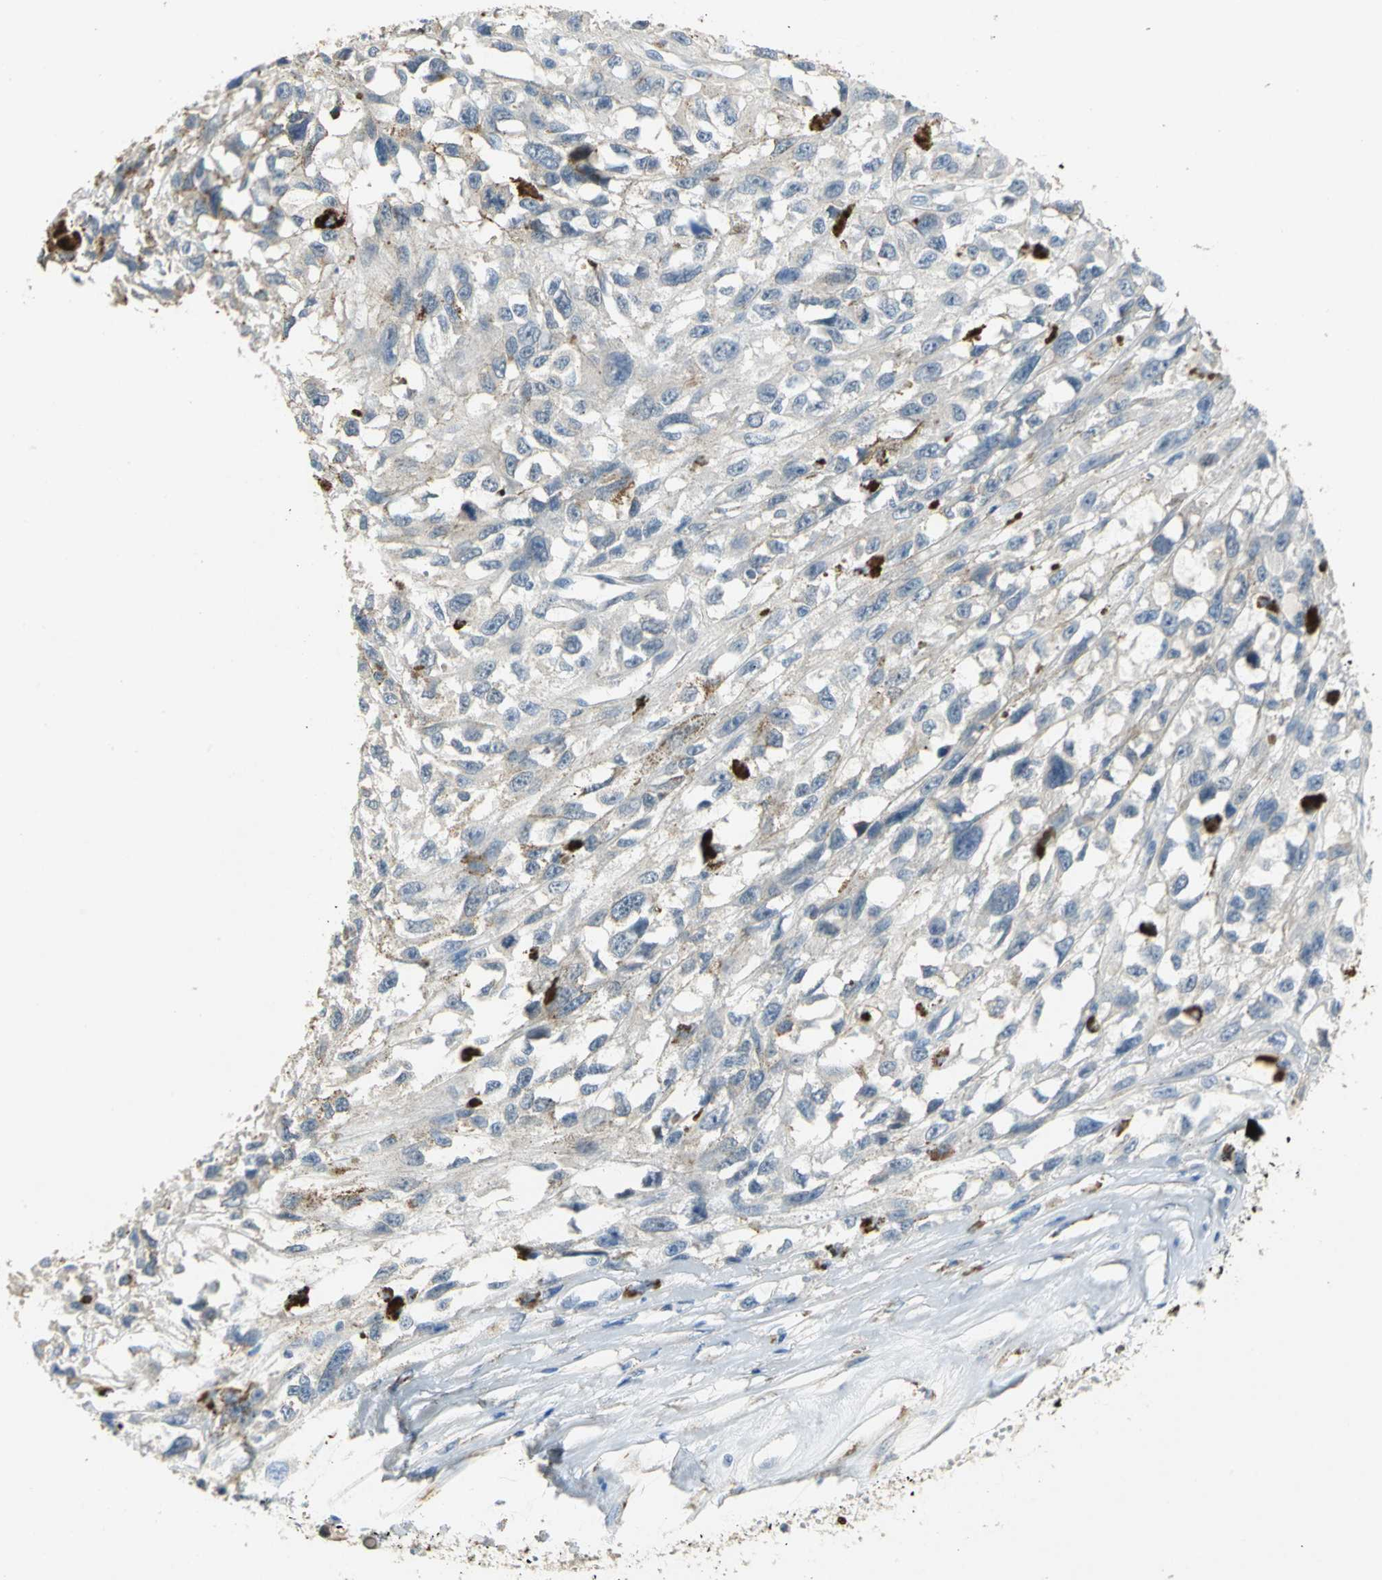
{"staining": {"intensity": "negative", "quantity": "none", "location": "none"}, "tissue": "melanoma", "cell_type": "Tumor cells", "image_type": "cancer", "snomed": [{"axis": "morphology", "description": "Malignant melanoma, Metastatic site"}, {"axis": "topography", "description": "Lymph node"}], "caption": "The histopathology image shows no staining of tumor cells in malignant melanoma (metastatic site). Brightfield microscopy of immunohistochemistry stained with DAB (3,3'-diaminobenzidine) (brown) and hematoxylin (blue), captured at high magnification.", "gene": "IL17RB", "patient": {"sex": "male", "age": 59}}